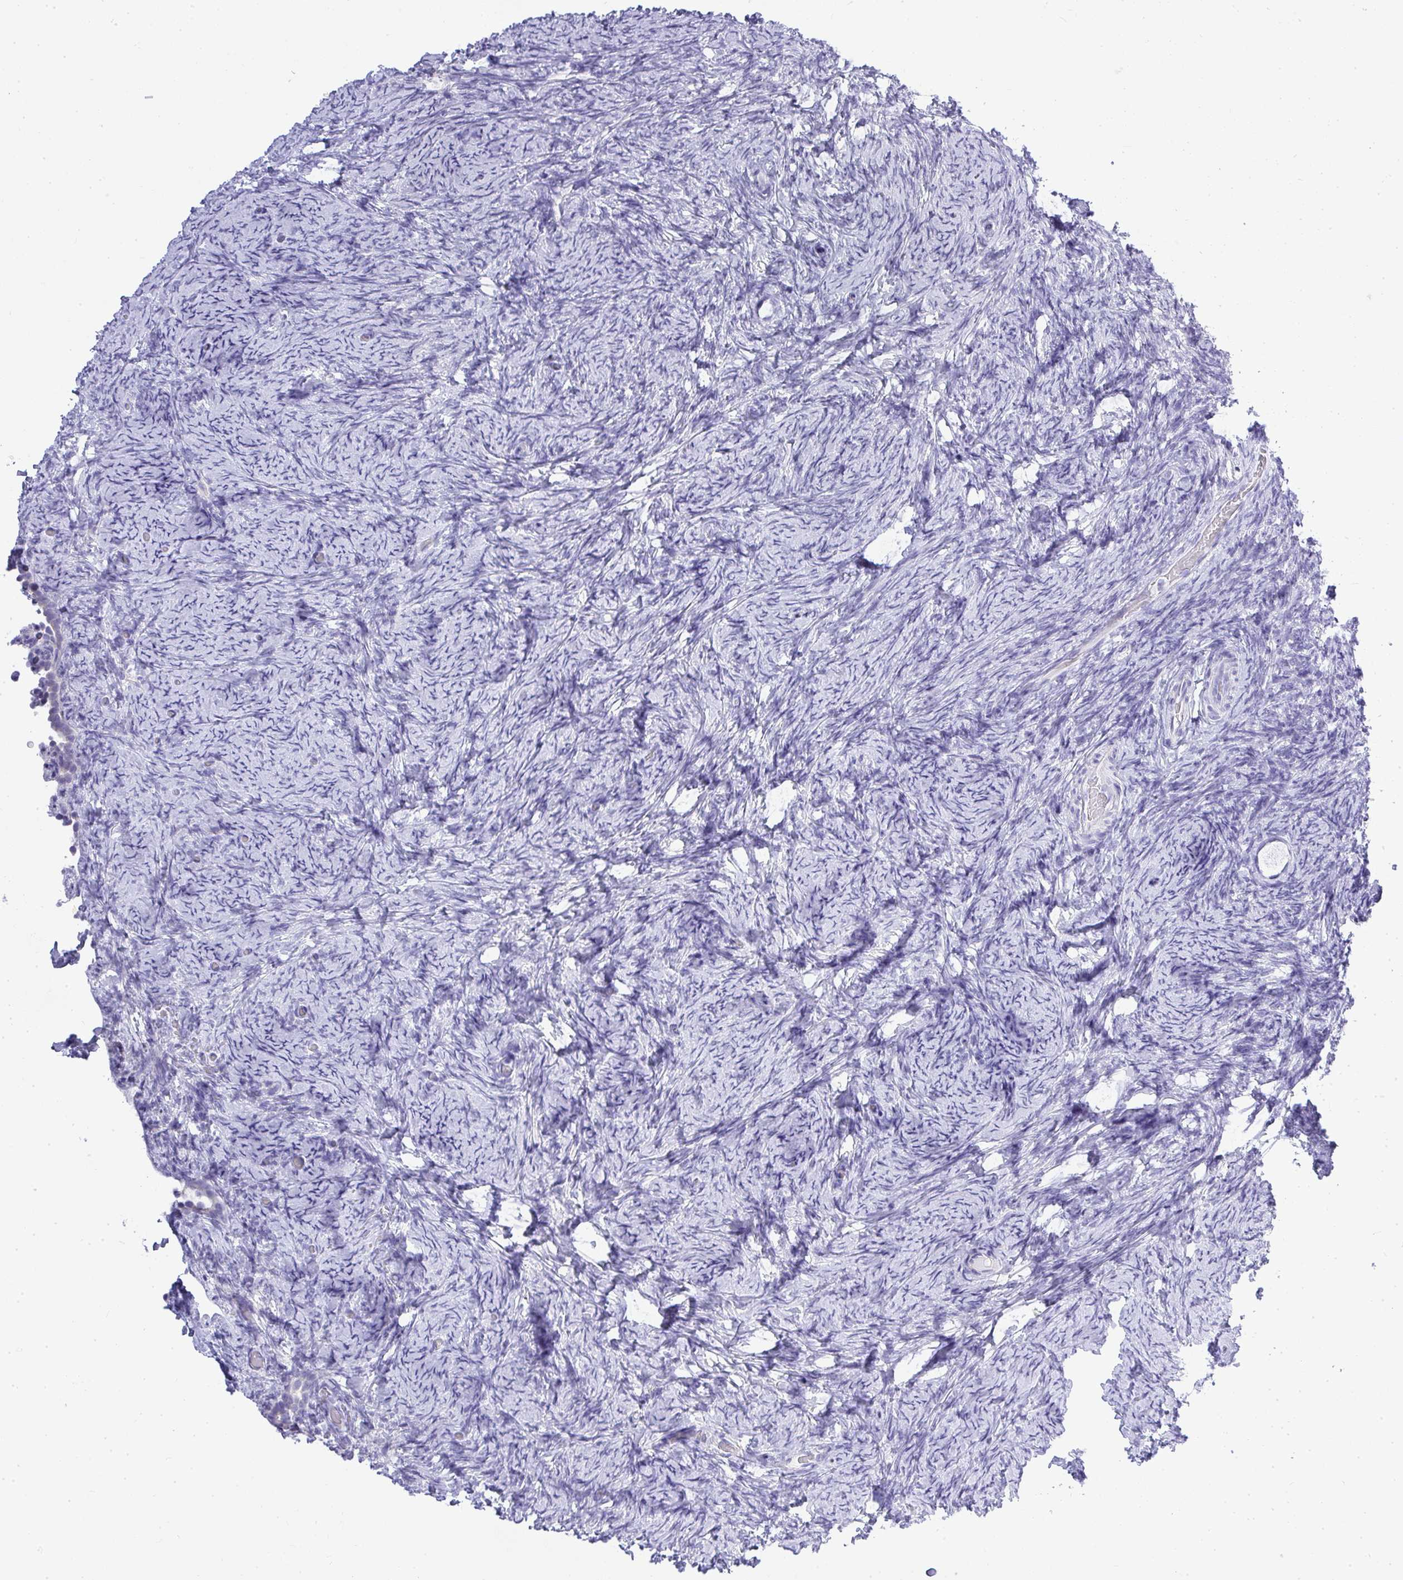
{"staining": {"intensity": "negative", "quantity": "none", "location": "none"}, "tissue": "ovary", "cell_type": "Follicle cells", "image_type": "normal", "snomed": [{"axis": "morphology", "description": "Normal tissue, NOS"}, {"axis": "topography", "description": "Ovary"}], "caption": "This is a micrograph of immunohistochemistry staining of unremarkable ovary, which shows no staining in follicle cells.", "gene": "PLPPR3", "patient": {"sex": "female", "age": 34}}